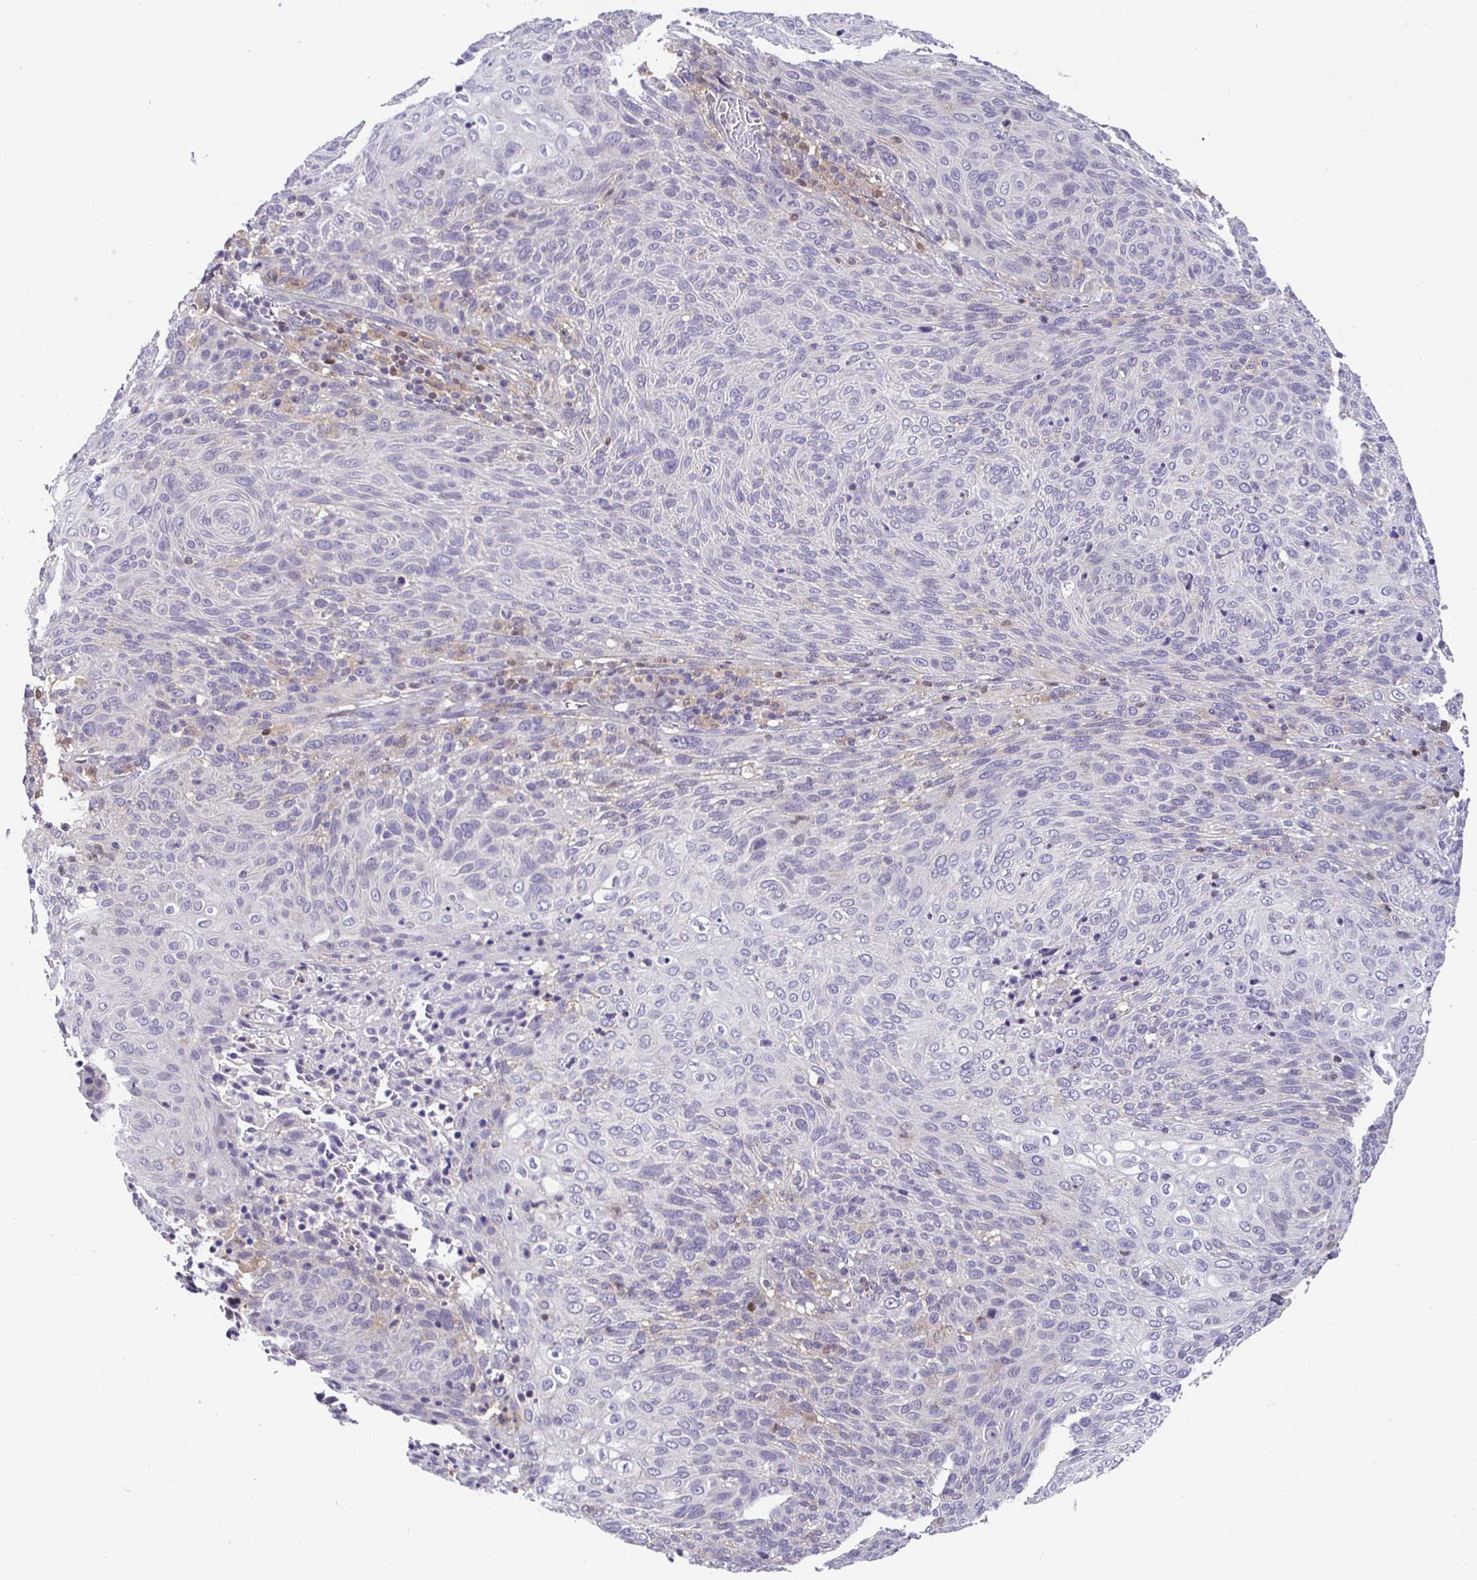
{"staining": {"intensity": "negative", "quantity": "none", "location": "none"}, "tissue": "cervical cancer", "cell_type": "Tumor cells", "image_type": "cancer", "snomed": [{"axis": "morphology", "description": "Squamous cell carcinoma, NOS"}, {"axis": "topography", "description": "Cervix"}], "caption": "Immunohistochemistry photomicrograph of human cervical cancer (squamous cell carcinoma) stained for a protein (brown), which displays no expression in tumor cells.", "gene": "SATB1", "patient": {"sex": "female", "age": 31}}